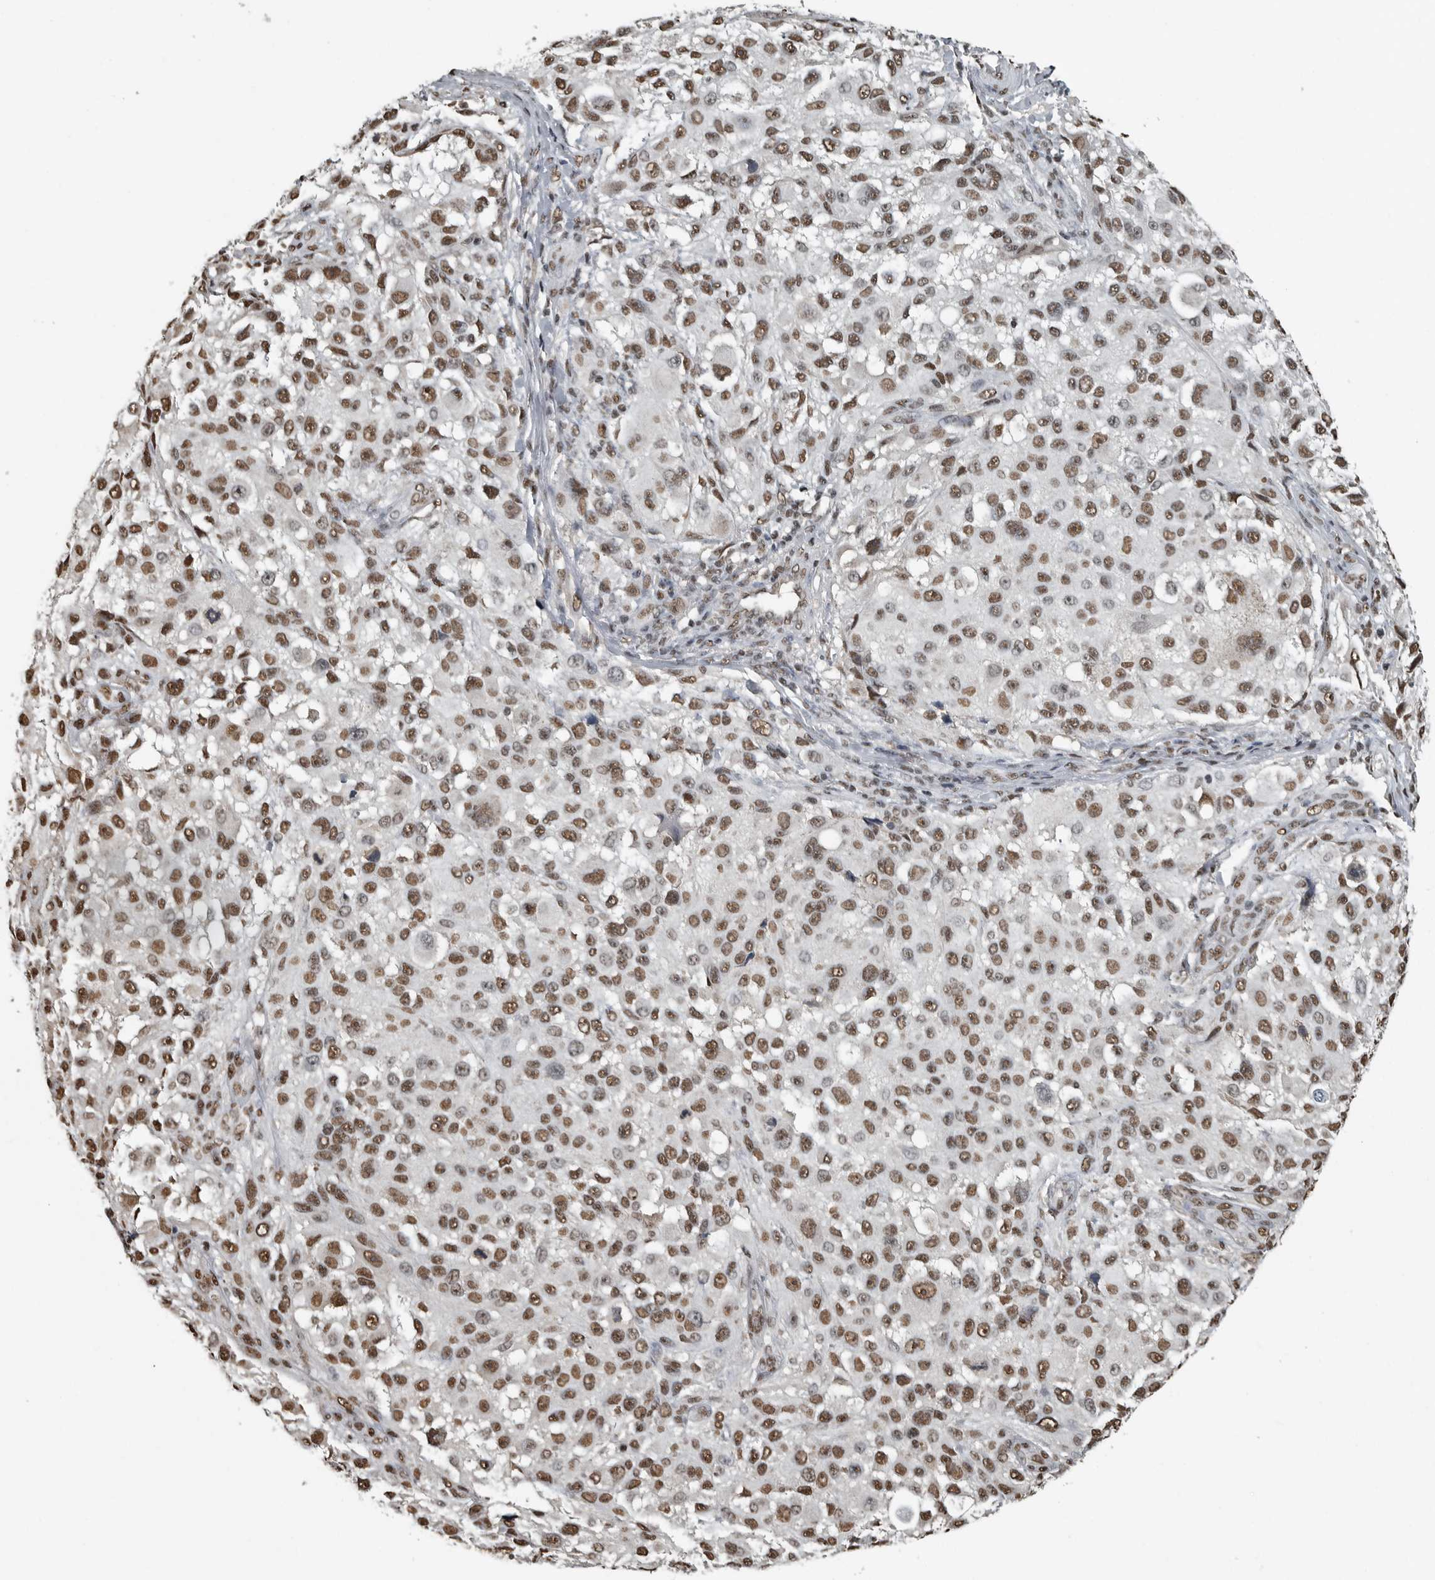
{"staining": {"intensity": "moderate", "quantity": ">75%", "location": "nuclear"}, "tissue": "melanoma", "cell_type": "Tumor cells", "image_type": "cancer", "snomed": [{"axis": "morphology", "description": "Necrosis, NOS"}, {"axis": "morphology", "description": "Malignant melanoma, NOS"}, {"axis": "topography", "description": "Skin"}], "caption": "About >75% of tumor cells in malignant melanoma exhibit moderate nuclear protein staining as visualized by brown immunohistochemical staining.", "gene": "TGS1", "patient": {"sex": "female", "age": 87}}